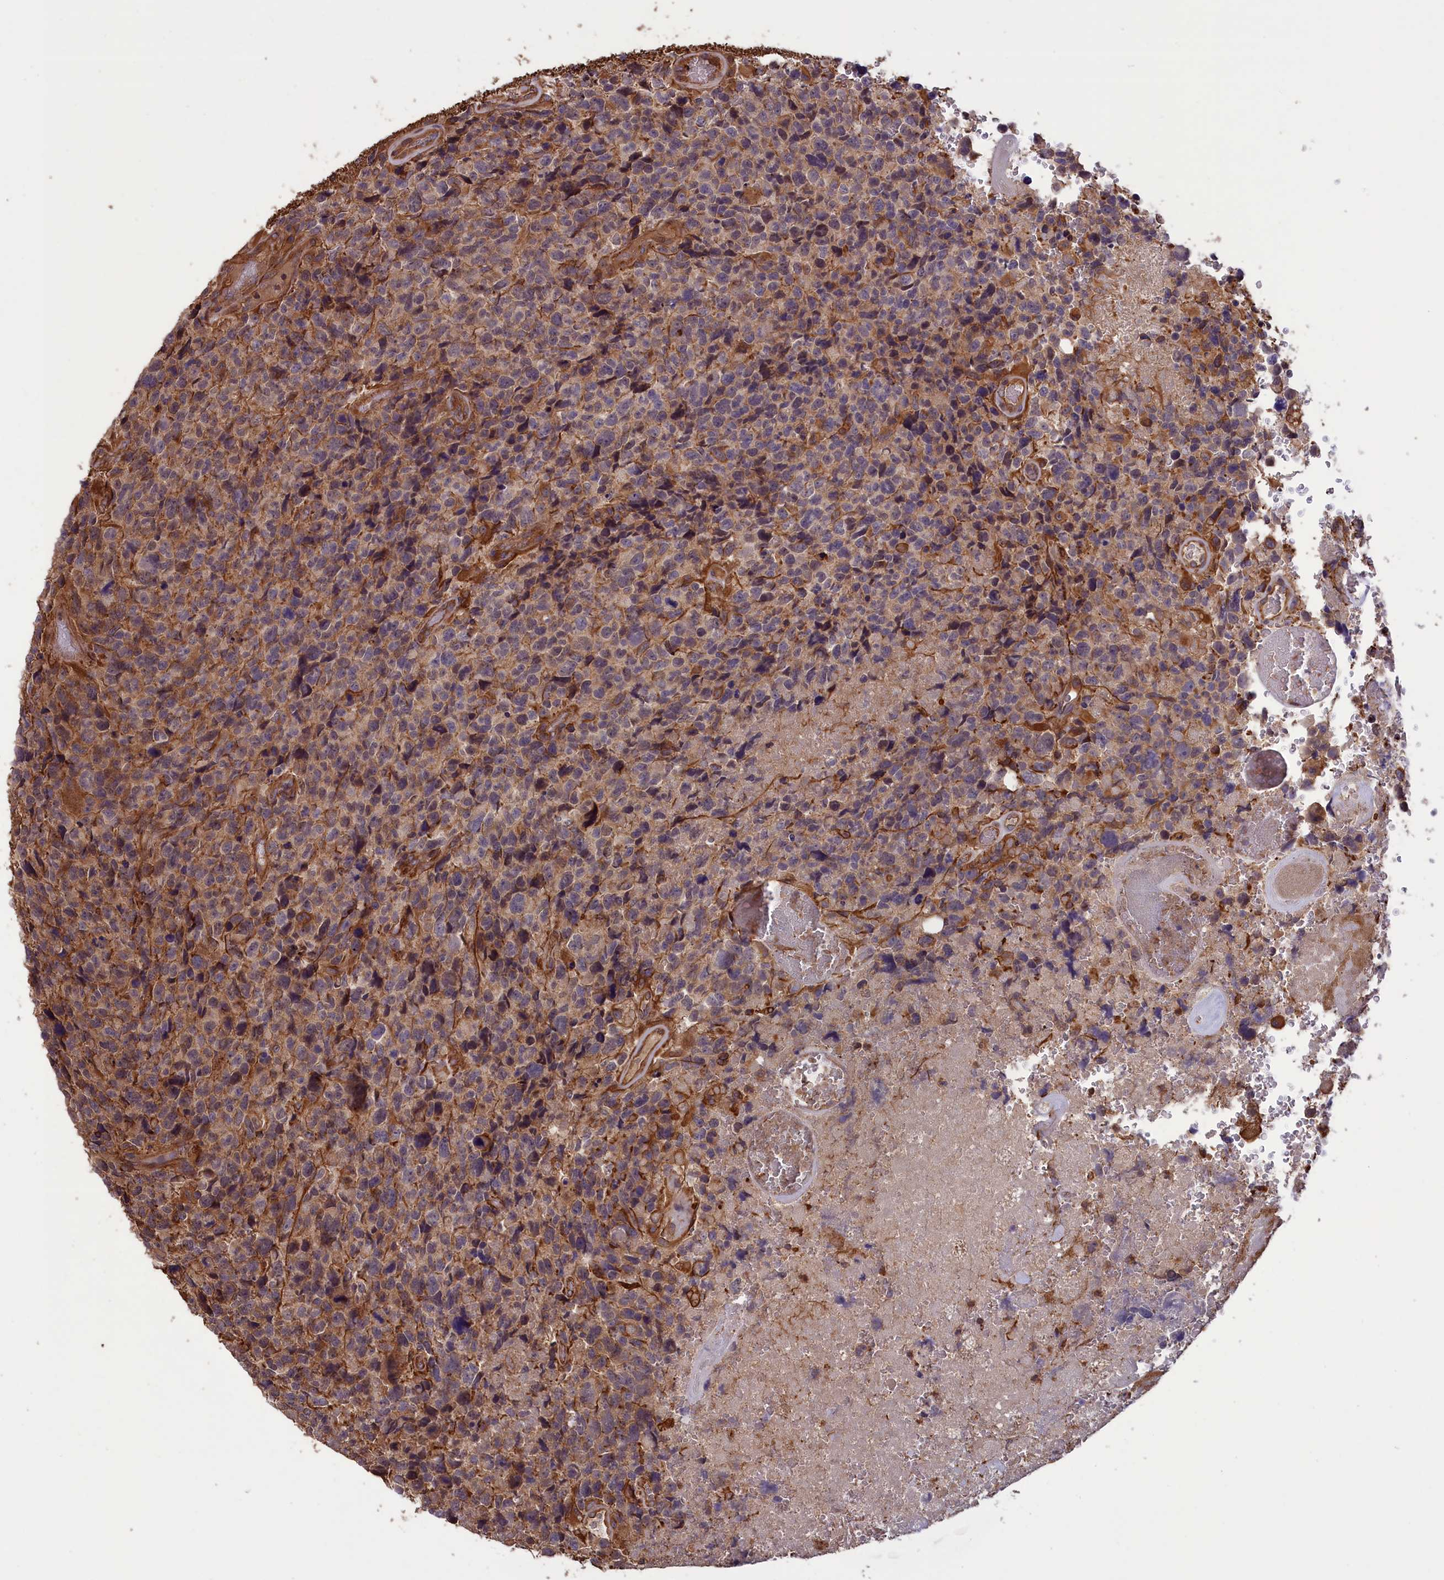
{"staining": {"intensity": "negative", "quantity": "none", "location": "none"}, "tissue": "glioma", "cell_type": "Tumor cells", "image_type": "cancer", "snomed": [{"axis": "morphology", "description": "Glioma, malignant, High grade"}, {"axis": "topography", "description": "Brain"}], "caption": "DAB immunohistochemical staining of human glioma displays no significant positivity in tumor cells.", "gene": "DAPK3", "patient": {"sex": "male", "age": 69}}